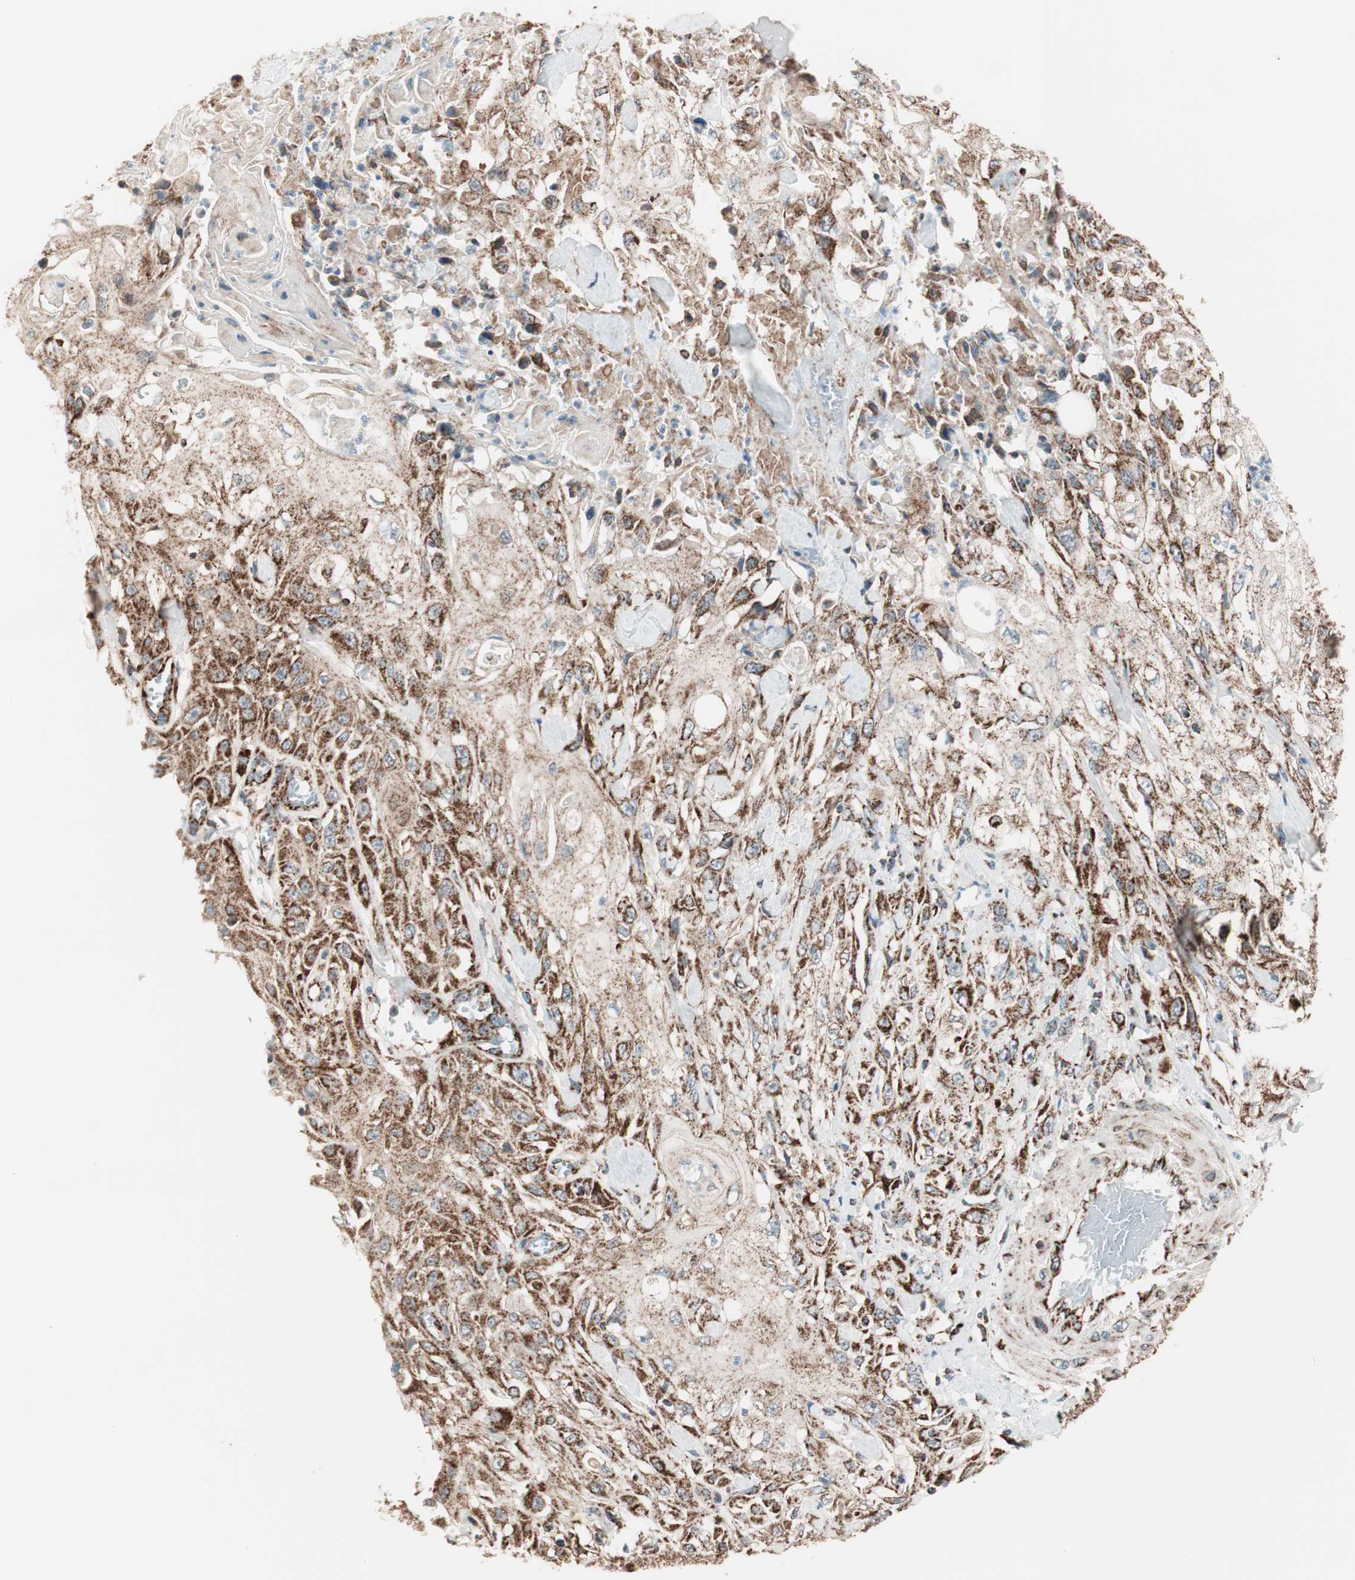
{"staining": {"intensity": "strong", "quantity": ">75%", "location": "cytoplasmic/membranous"}, "tissue": "skin cancer", "cell_type": "Tumor cells", "image_type": "cancer", "snomed": [{"axis": "morphology", "description": "Squamous cell carcinoma, NOS"}, {"axis": "morphology", "description": "Squamous cell carcinoma, metastatic, NOS"}, {"axis": "topography", "description": "Skin"}, {"axis": "topography", "description": "Lymph node"}], "caption": "Protein expression analysis of human metastatic squamous cell carcinoma (skin) reveals strong cytoplasmic/membranous expression in approximately >75% of tumor cells.", "gene": "TOMM22", "patient": {"sex": "male", "age": 75}}